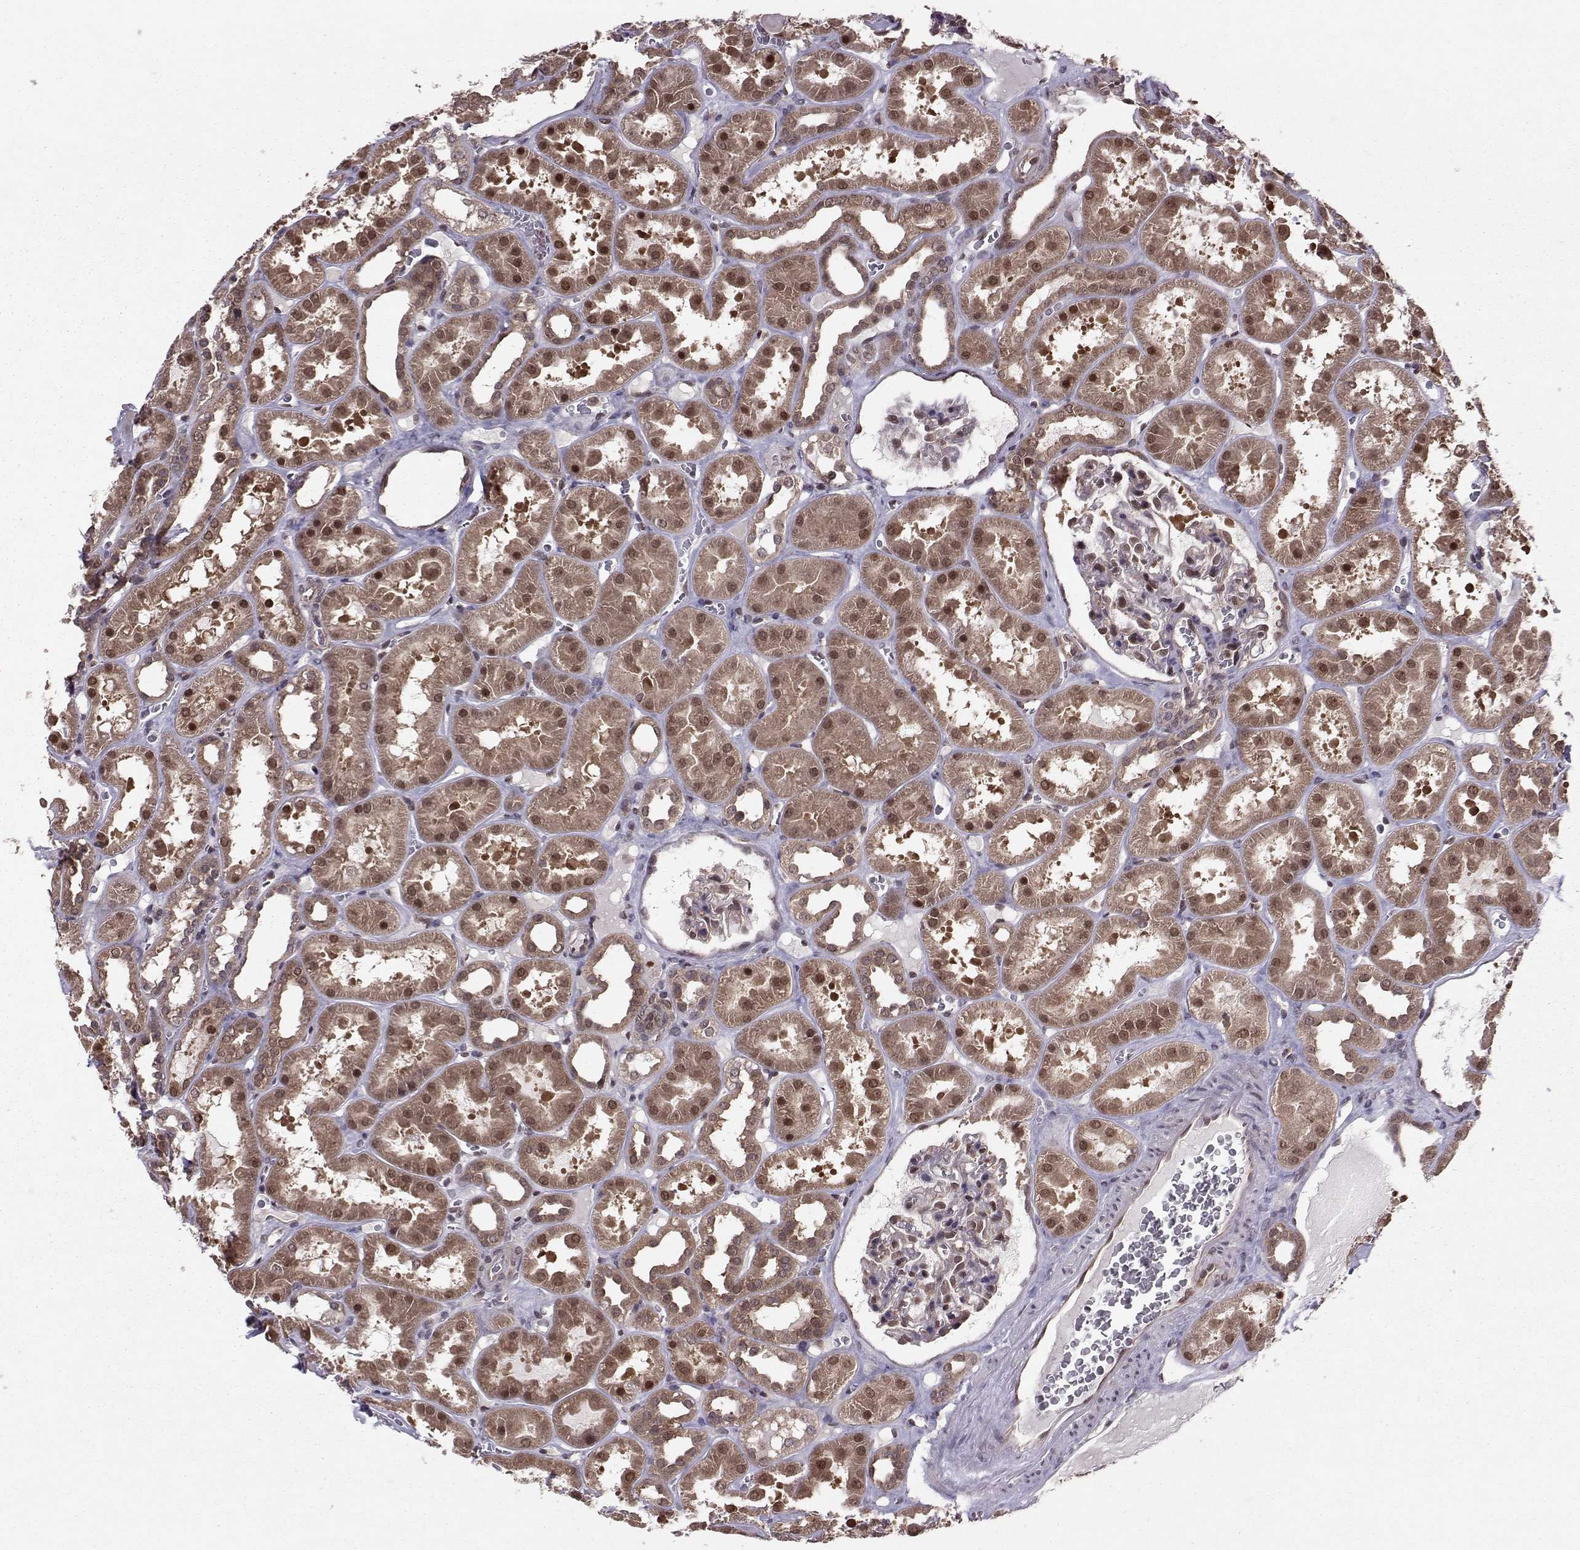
{"staining": {"intensity": "weak", "quantity": "<25%", "location": "nuclear"}, "tissue": "kidney", "cell_type": "Cells in glomeruli", "image_type": "normal", "snomed": [{"axis": "morphology", "description": "Normal tissue, NOS"}, {"axis": "topography", "description": "Kidney"}], "caption": "Immunohistochemical staining of benign kidney demonstrates no significant staining in cells in glomeruli.", "gene": "PPP2R2A", "patient": {"sex": "female", "age": 41}}